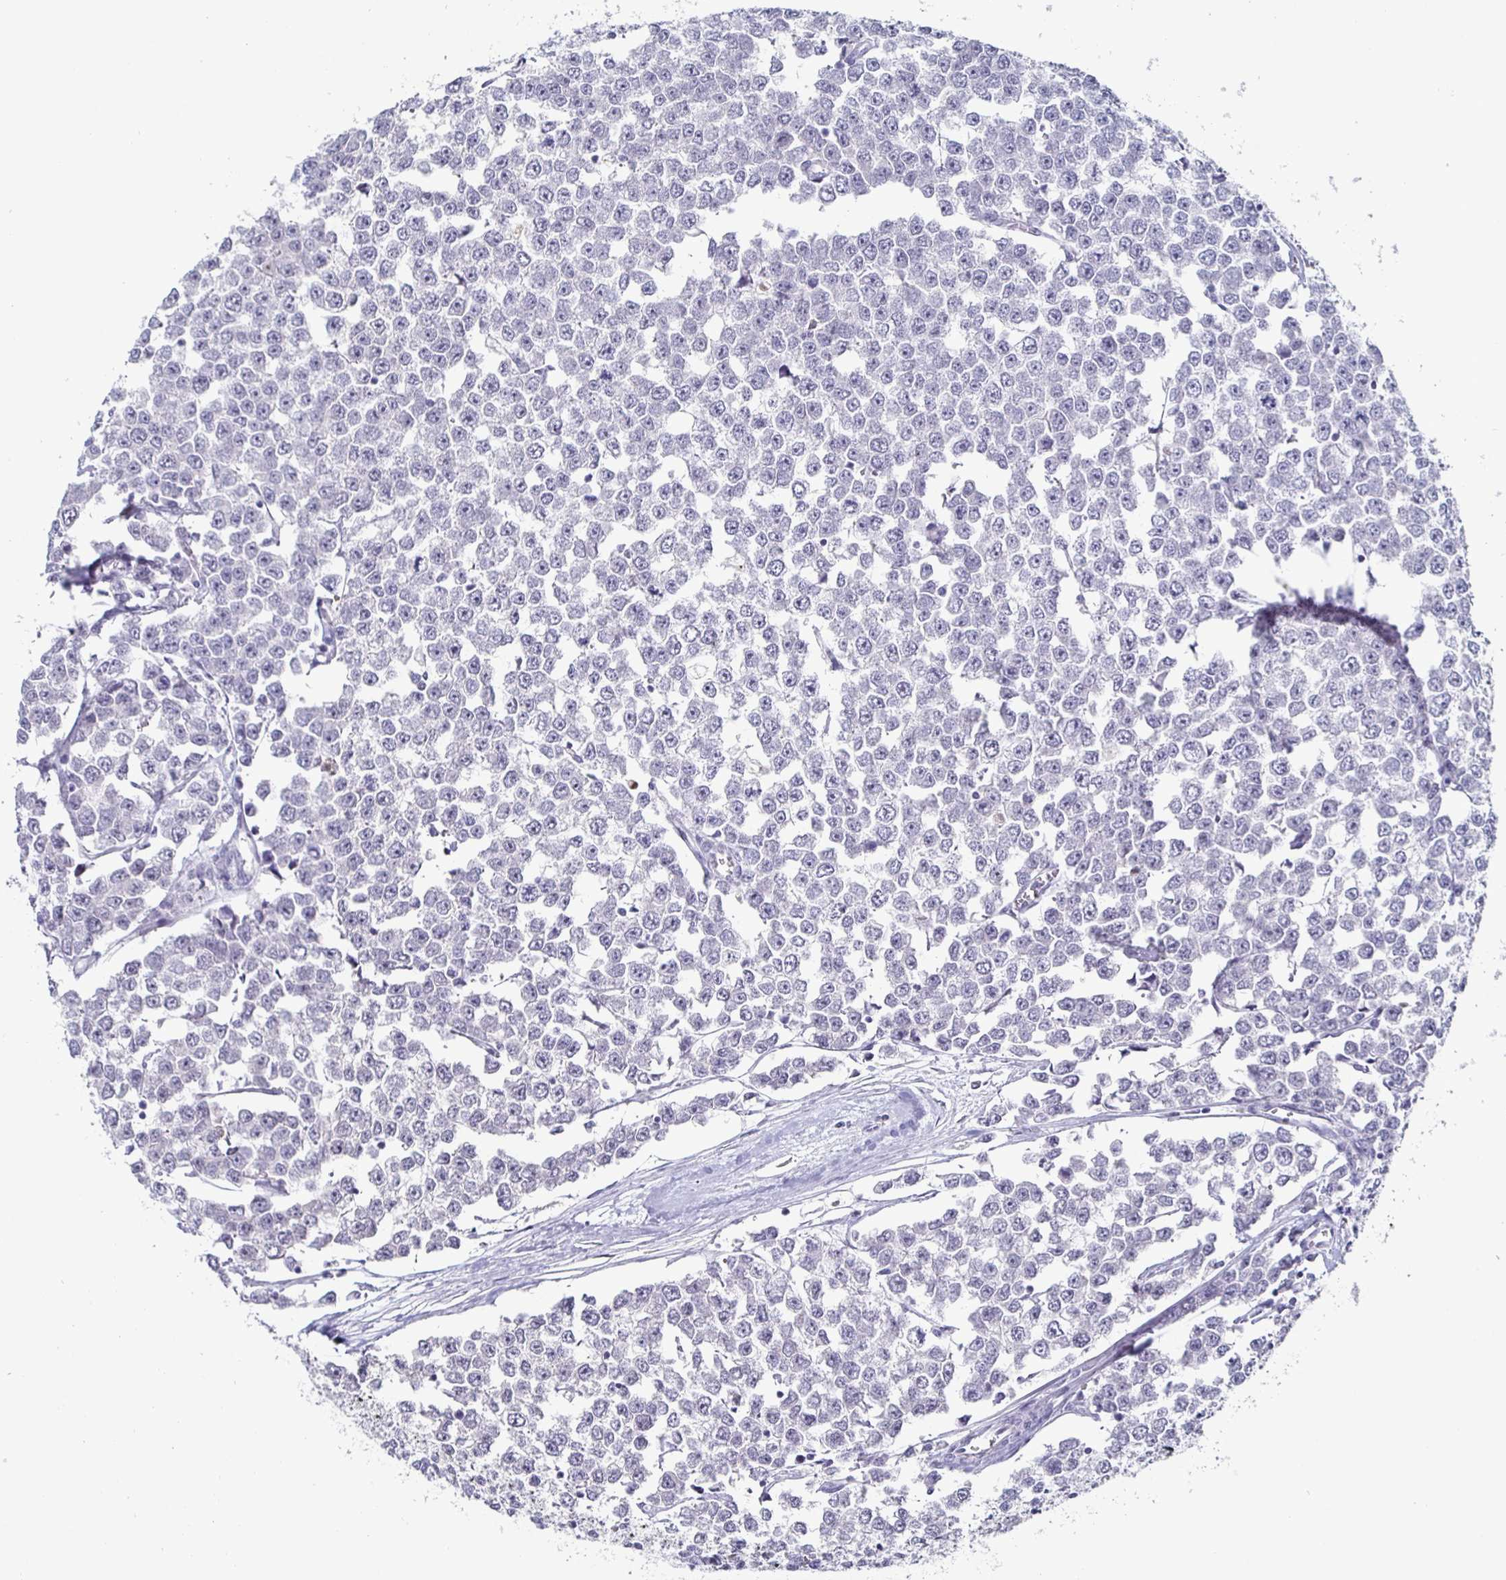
{"staining": {"intensity": "negative", "quantity": "none", "location": "none"}, "tissue": "testis cancer", "cell_type": "Tumor cells", "image_type": "cancer", "snomed": [{"axis": "morphology", "description": "Seminoma, NOS"}, {"axis": "morphology", "description": "Carcinoma, Embryonal, NOS"}, {"axis": "topography", "description": "Testis"}], "caption": "This is a photomicrograph of immunohistochemistry staining of testis cancer, which shows no expression in tumor cells. (DAB (3,3'-diaminobenzidine) immunohistochemistry (IHC) visualized using brightfield microscopy, high magnification).", "gene": "OOSP2", "patient": {"sex": "male", "age": 52}}